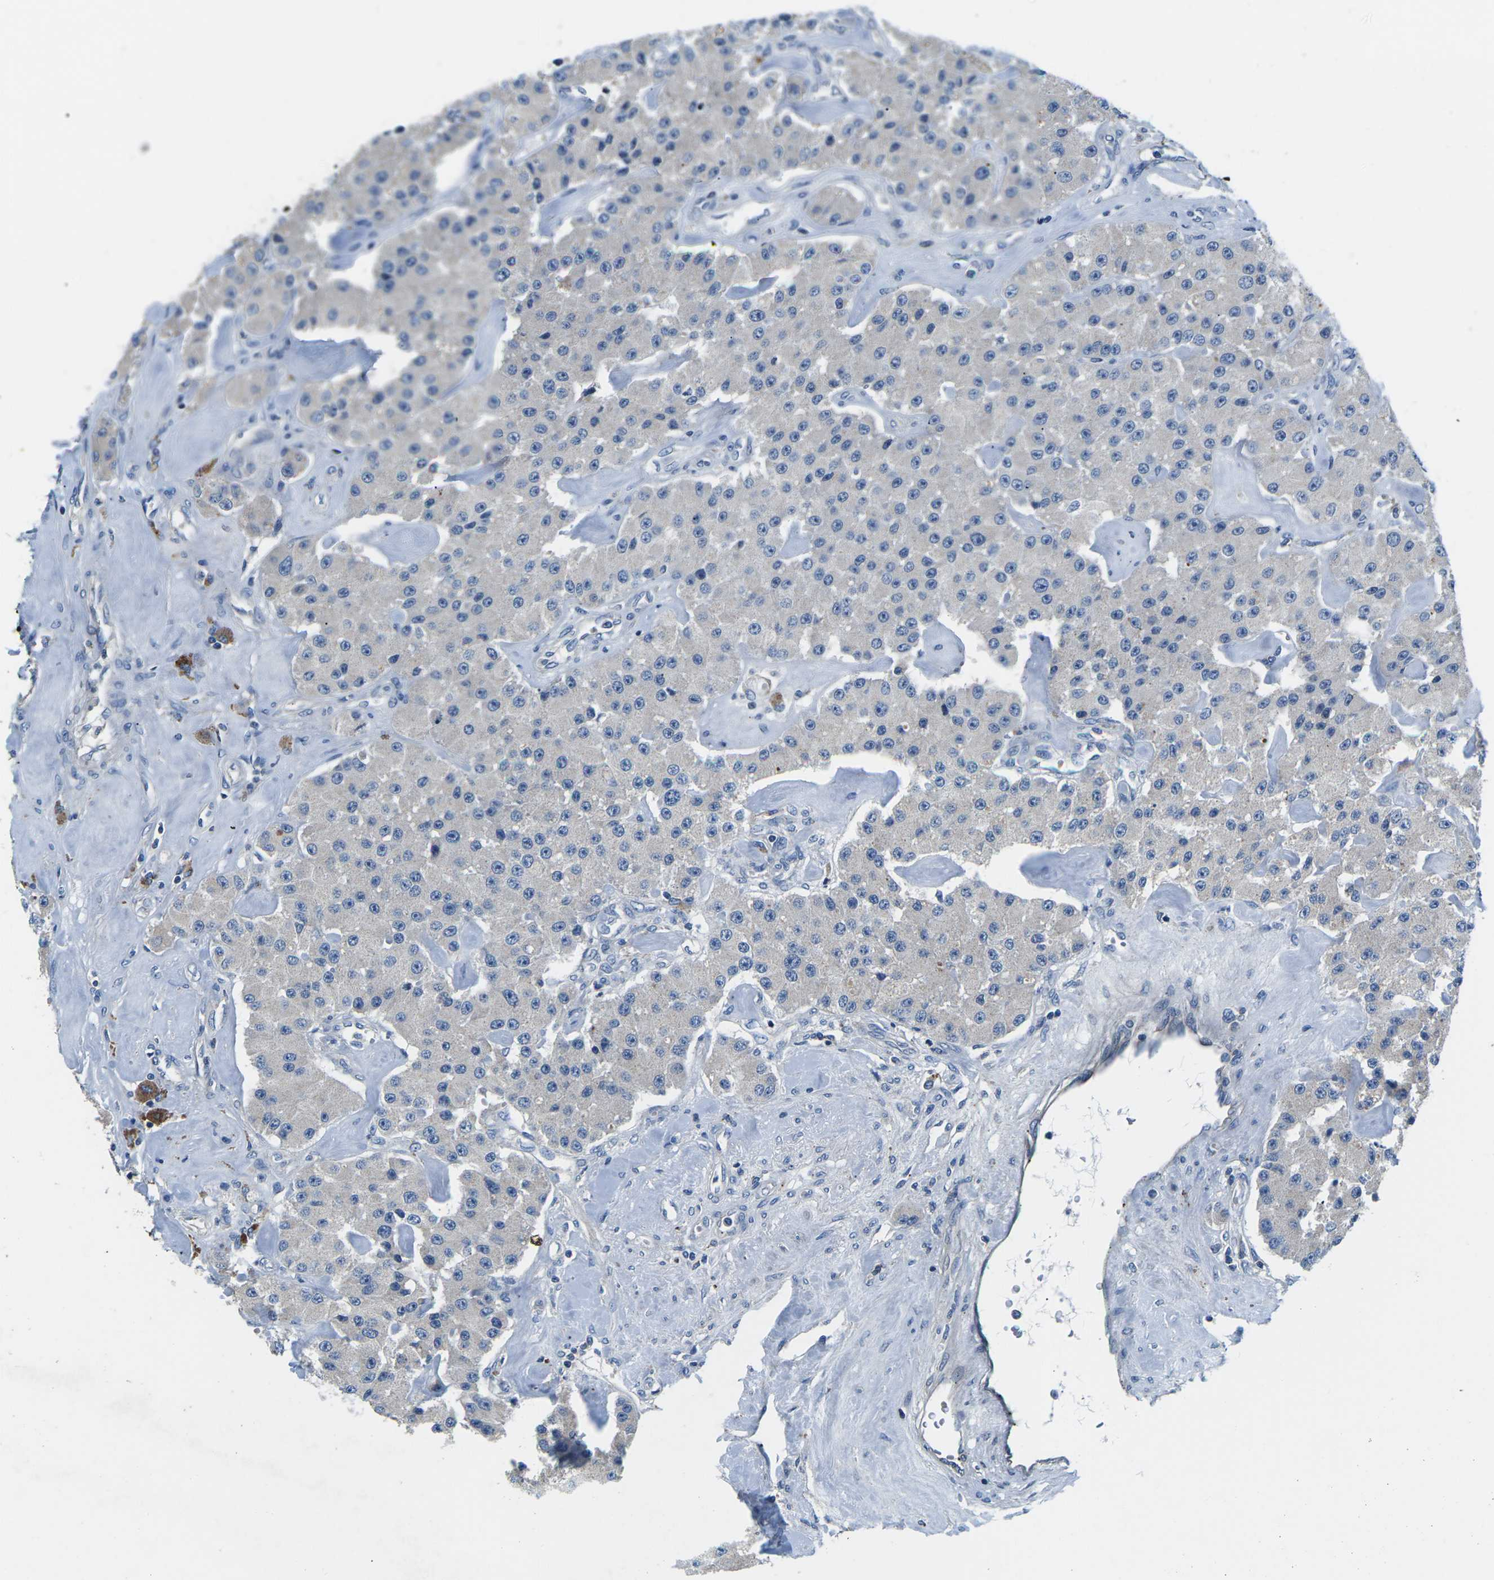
{"staining": {"intensity": "negative", "quantity": "none", "location": "none"}, "tissue": "carcinoid", "cell_type": "Tumor cells", "image_type": "cancer", "snomed": [{"axis": "morphology", "description": "Carcinoid, malignant, NOS"}, {"axis": "topography", "description": "Pancreas"}], "caption": "An immunohistochemistry (IHC) photomicrograph of carcinoid is shown. There is no staining in tumor cells of carcinoid.", "gene": "PDCD6IP", "patient": {"sex": "male", "age": 41}}